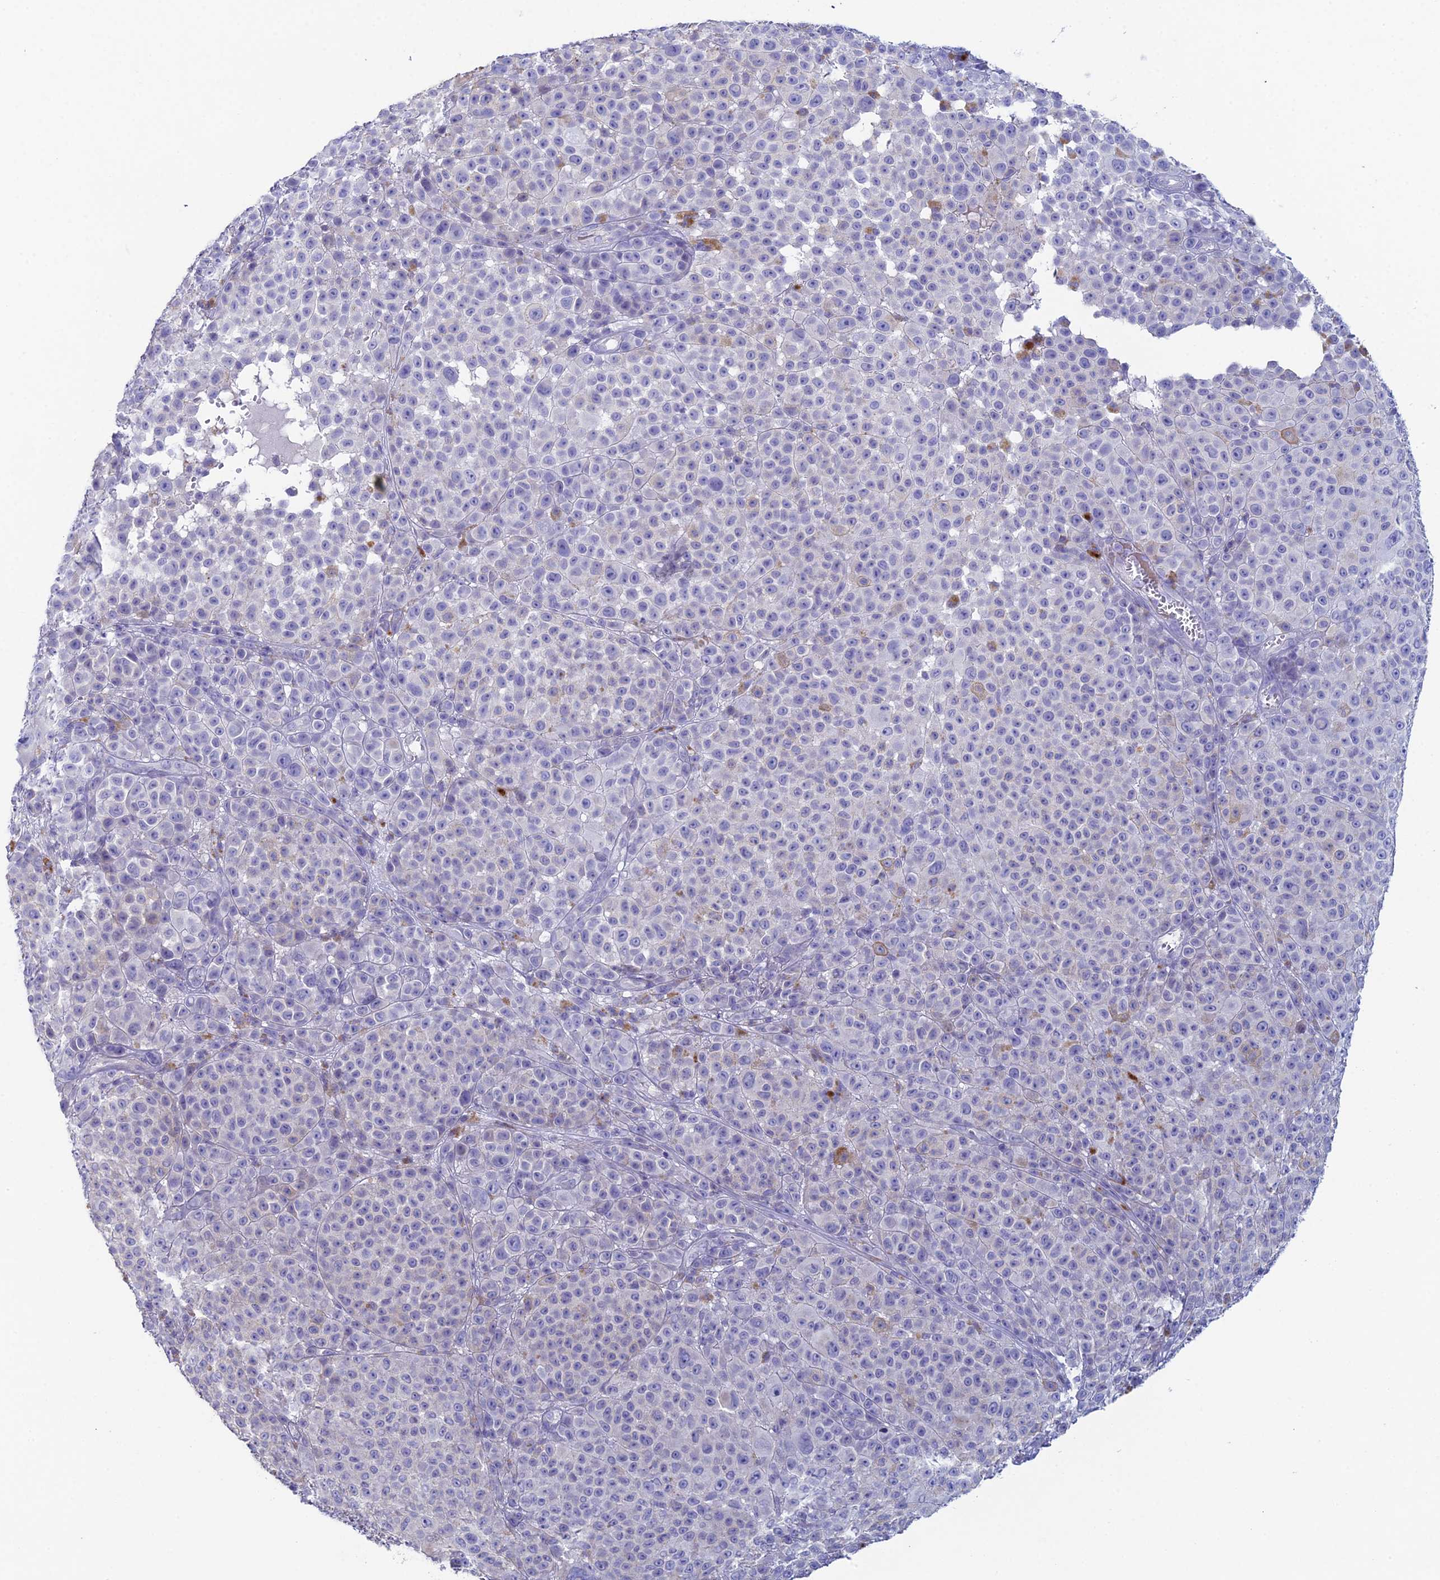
{"staining": {"intensity": "negative", "quantity": "none", "location": "none"}, "tissue": "melanoma", "cell_type": "Tumor cells", "image_type": "cancer", "snomed": [{"axis": "morphology", "description": "Malignant melanoma, NOS"}, {"axis": "topography", "description": "Skin"}], "caption": "This is a image of immunohistochemistry staining of melanoma, which shows no positivity in tumor cells.", "gene": "NCAM1", "patient": {"sex": "female", "age": 94}}